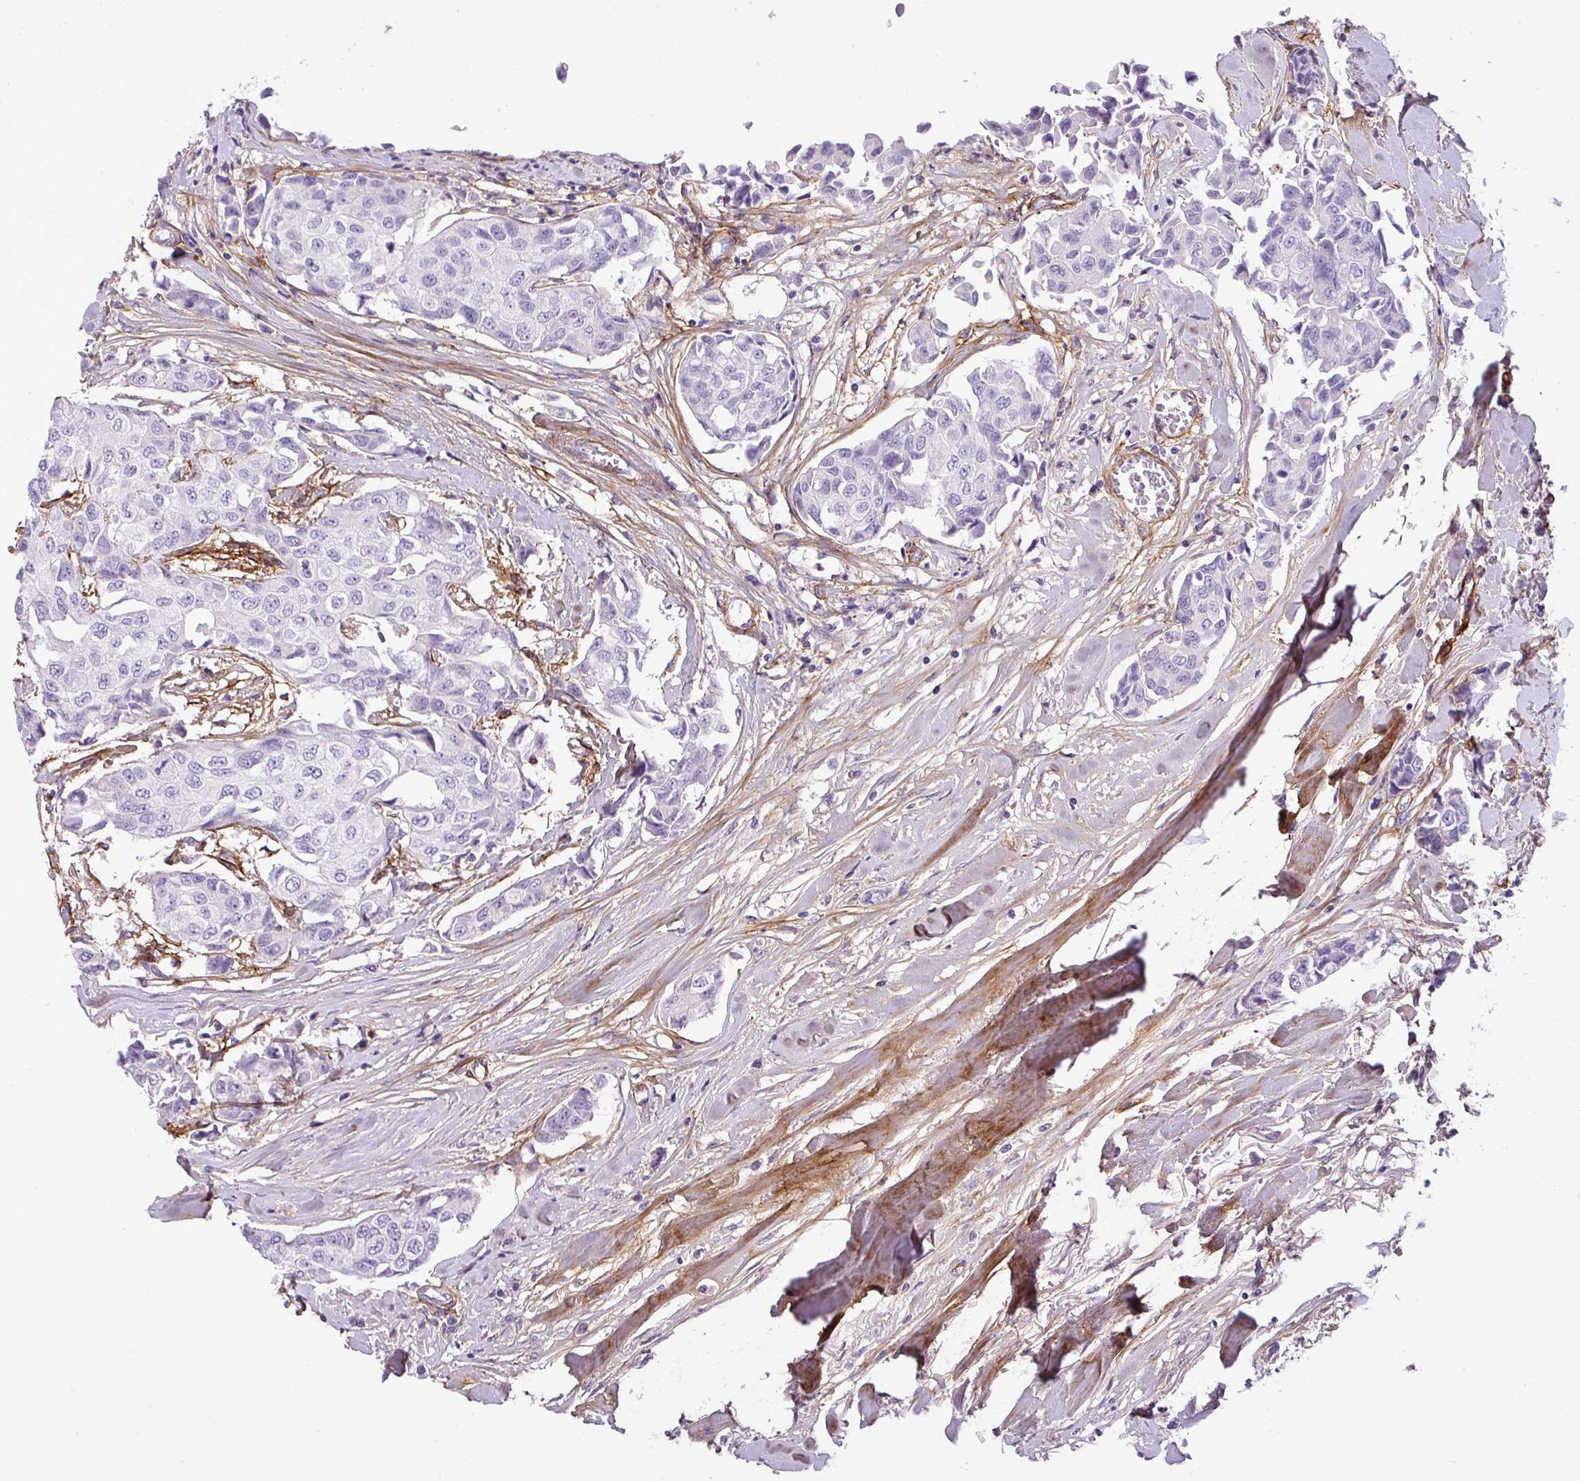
{"staining": {"intensity": "negative", "quantity": "none", "location": "none"}, "tissue": "breast cancer", "cell_type": "Tumor cells", "image_type": "cancer", "snomed": [{"axis": "morphology", "description": "Duct carcinoma"}, {"axis": "topography", "description": "Breast"}], "caption": "Immunohistochemistry photomicrograph of neoplastic tissue: human breast cancer stained with DAB displays no significant protein staining in tumor cells. (DAB (3,3'-diaminobenzidine) IHC visualized using brightfield microscopy, high magnification).", "gene": "PARD6G", "patient": {"sex": "female", "age": 80}}